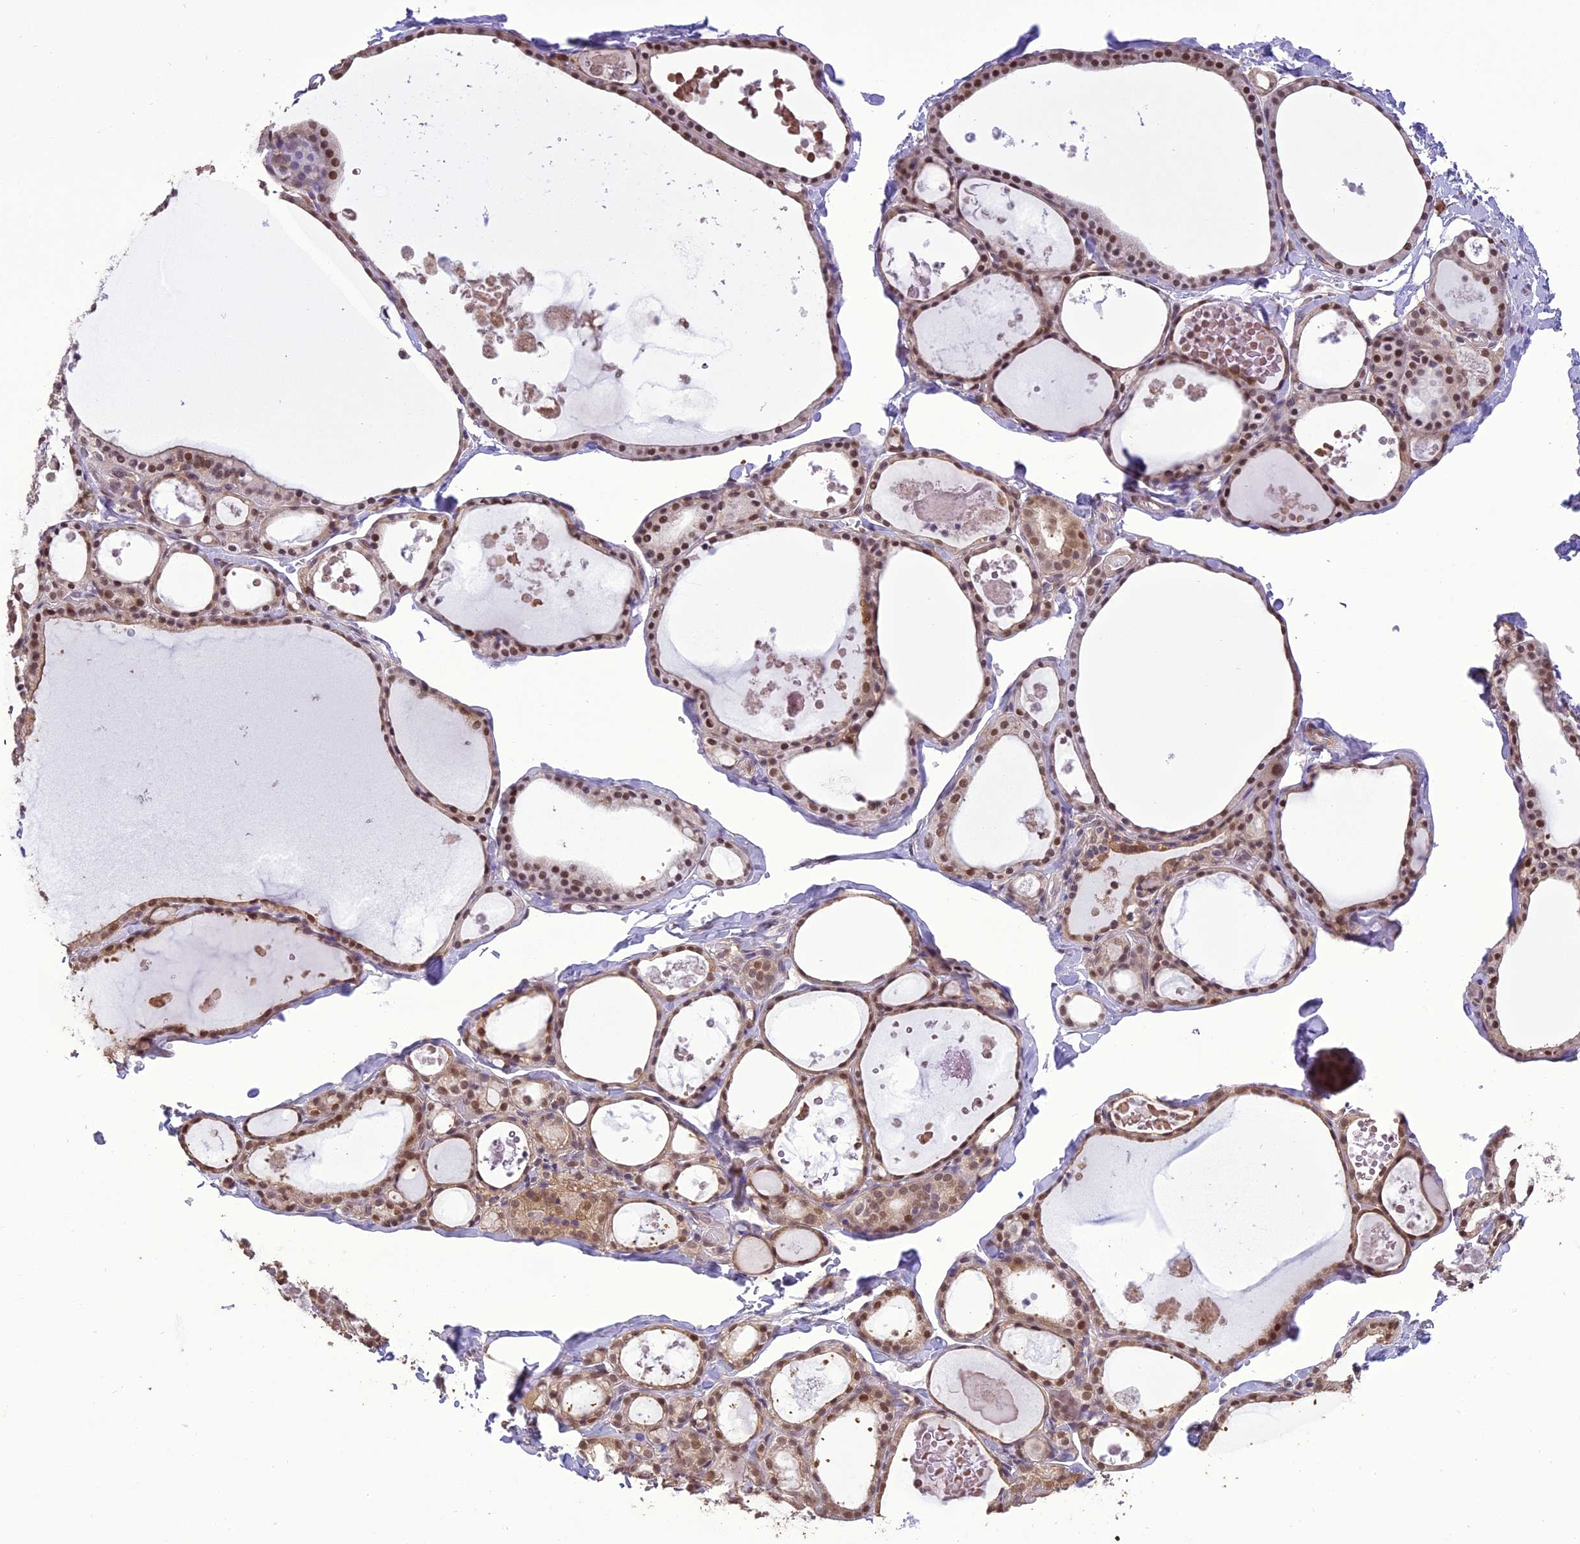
{"staining": {"intensity": "moderate", "quantity": ">75%", "location": "cytoplasmic/membranous,nuclear"}, "tissue": "thyroid gland", "cell_type": "Glandular cells", "image_type": "normal", "snomed": [{"axis": "morphology", "description": "Normal tissue, NOS"}, {"axis": "topography", "description": "Thyroid gland"}], "caption": "Approximately >75% of glandular cells in benign thyroid gland exhibit moderate cytoplasmic/membranous,nuclear protein positivity as visualized by brown immunohistochemical staining.", "gene": "TIGD7", "patient": {"sex": "male", "age": 56}}